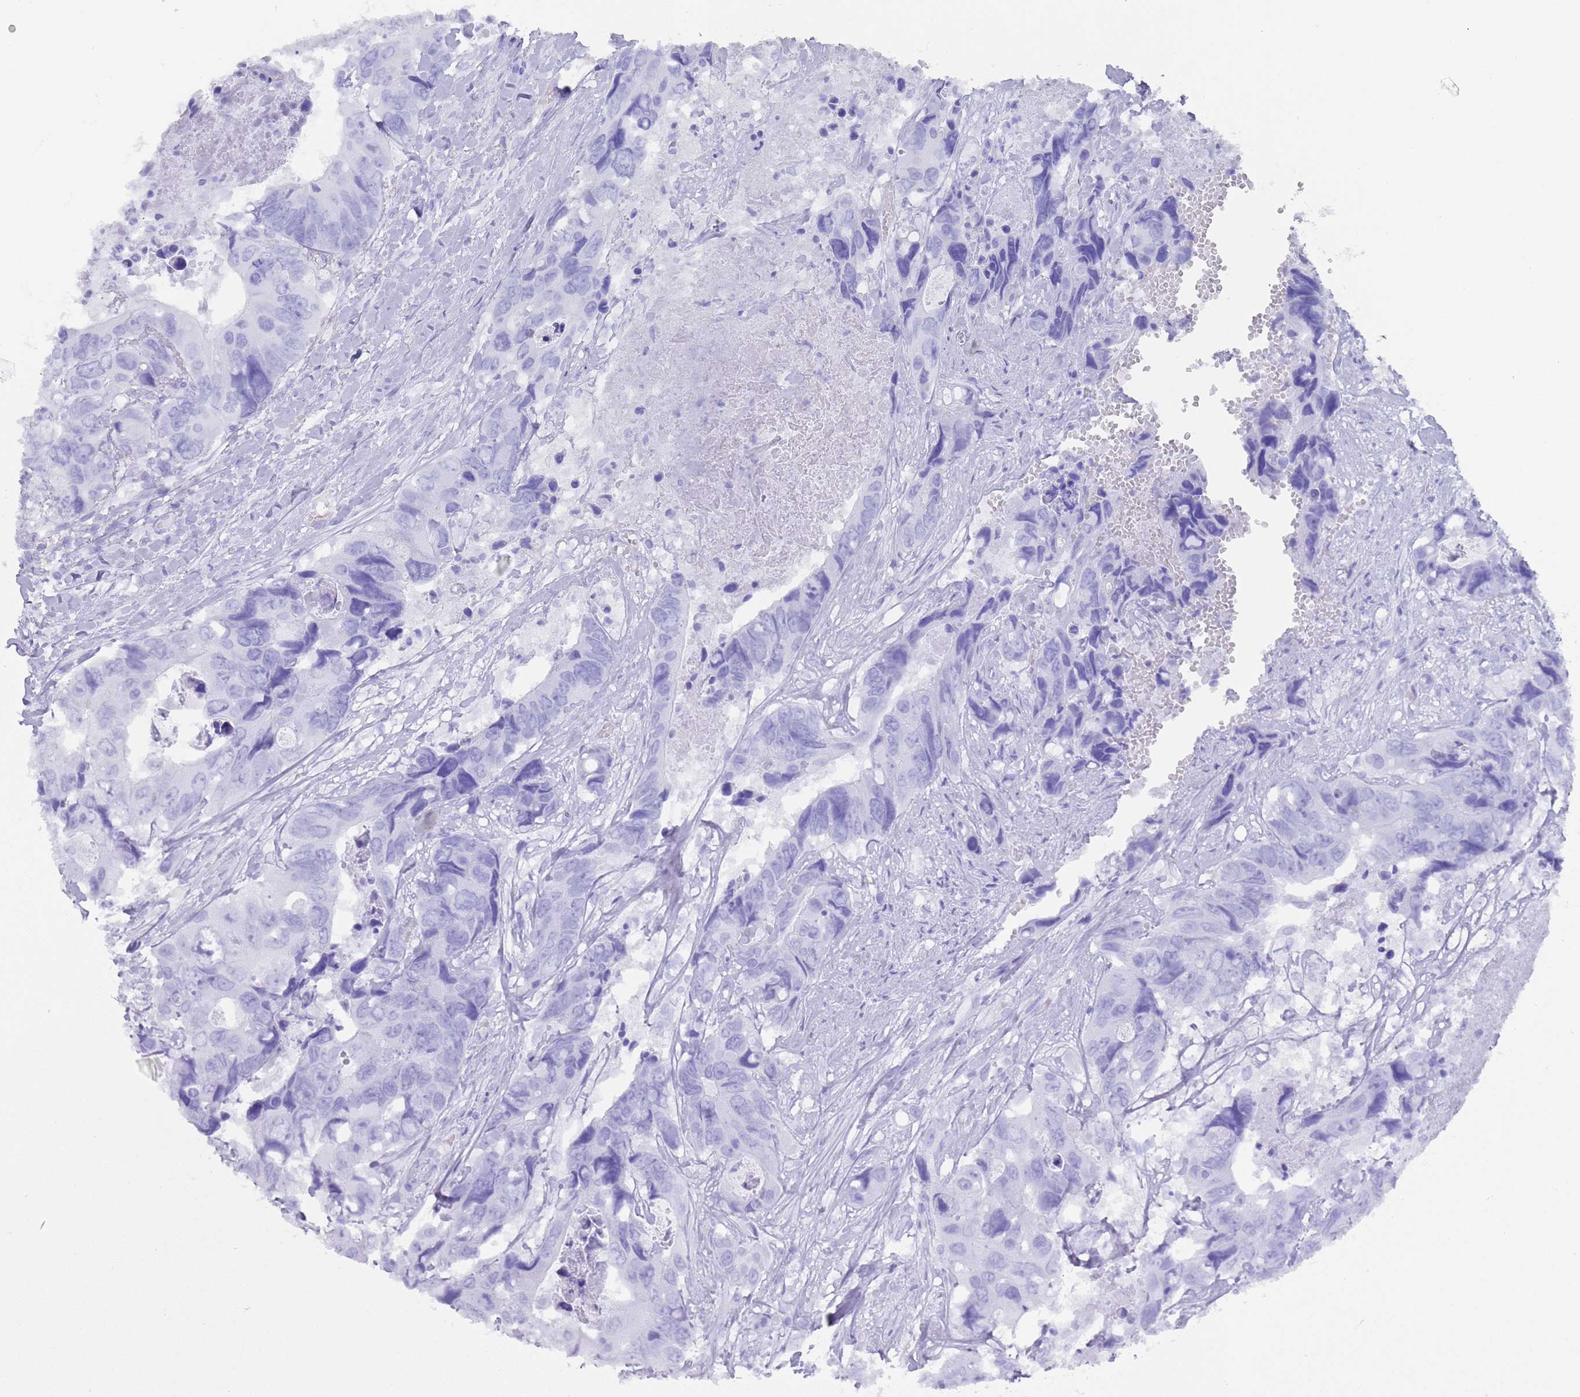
{"staining": {"intensity": "negative", "quantity": "none", "location": "none"}, "tissue": "colorectal cancer", "cell_type": "Tumor cells", "image_type": "cancer", "snomed": [{"axis": "morphology", "description": "Adenocarcinoma, NOS"}, {"axis": "topography", "description": "Rectum"}], "caption": "Protein analysis of colorectal cancer (adenocarcinoma) shows no significant expression in tumor cells.", "gene": "MYADML2", "patient": {"sex": "male", "age": 57}}